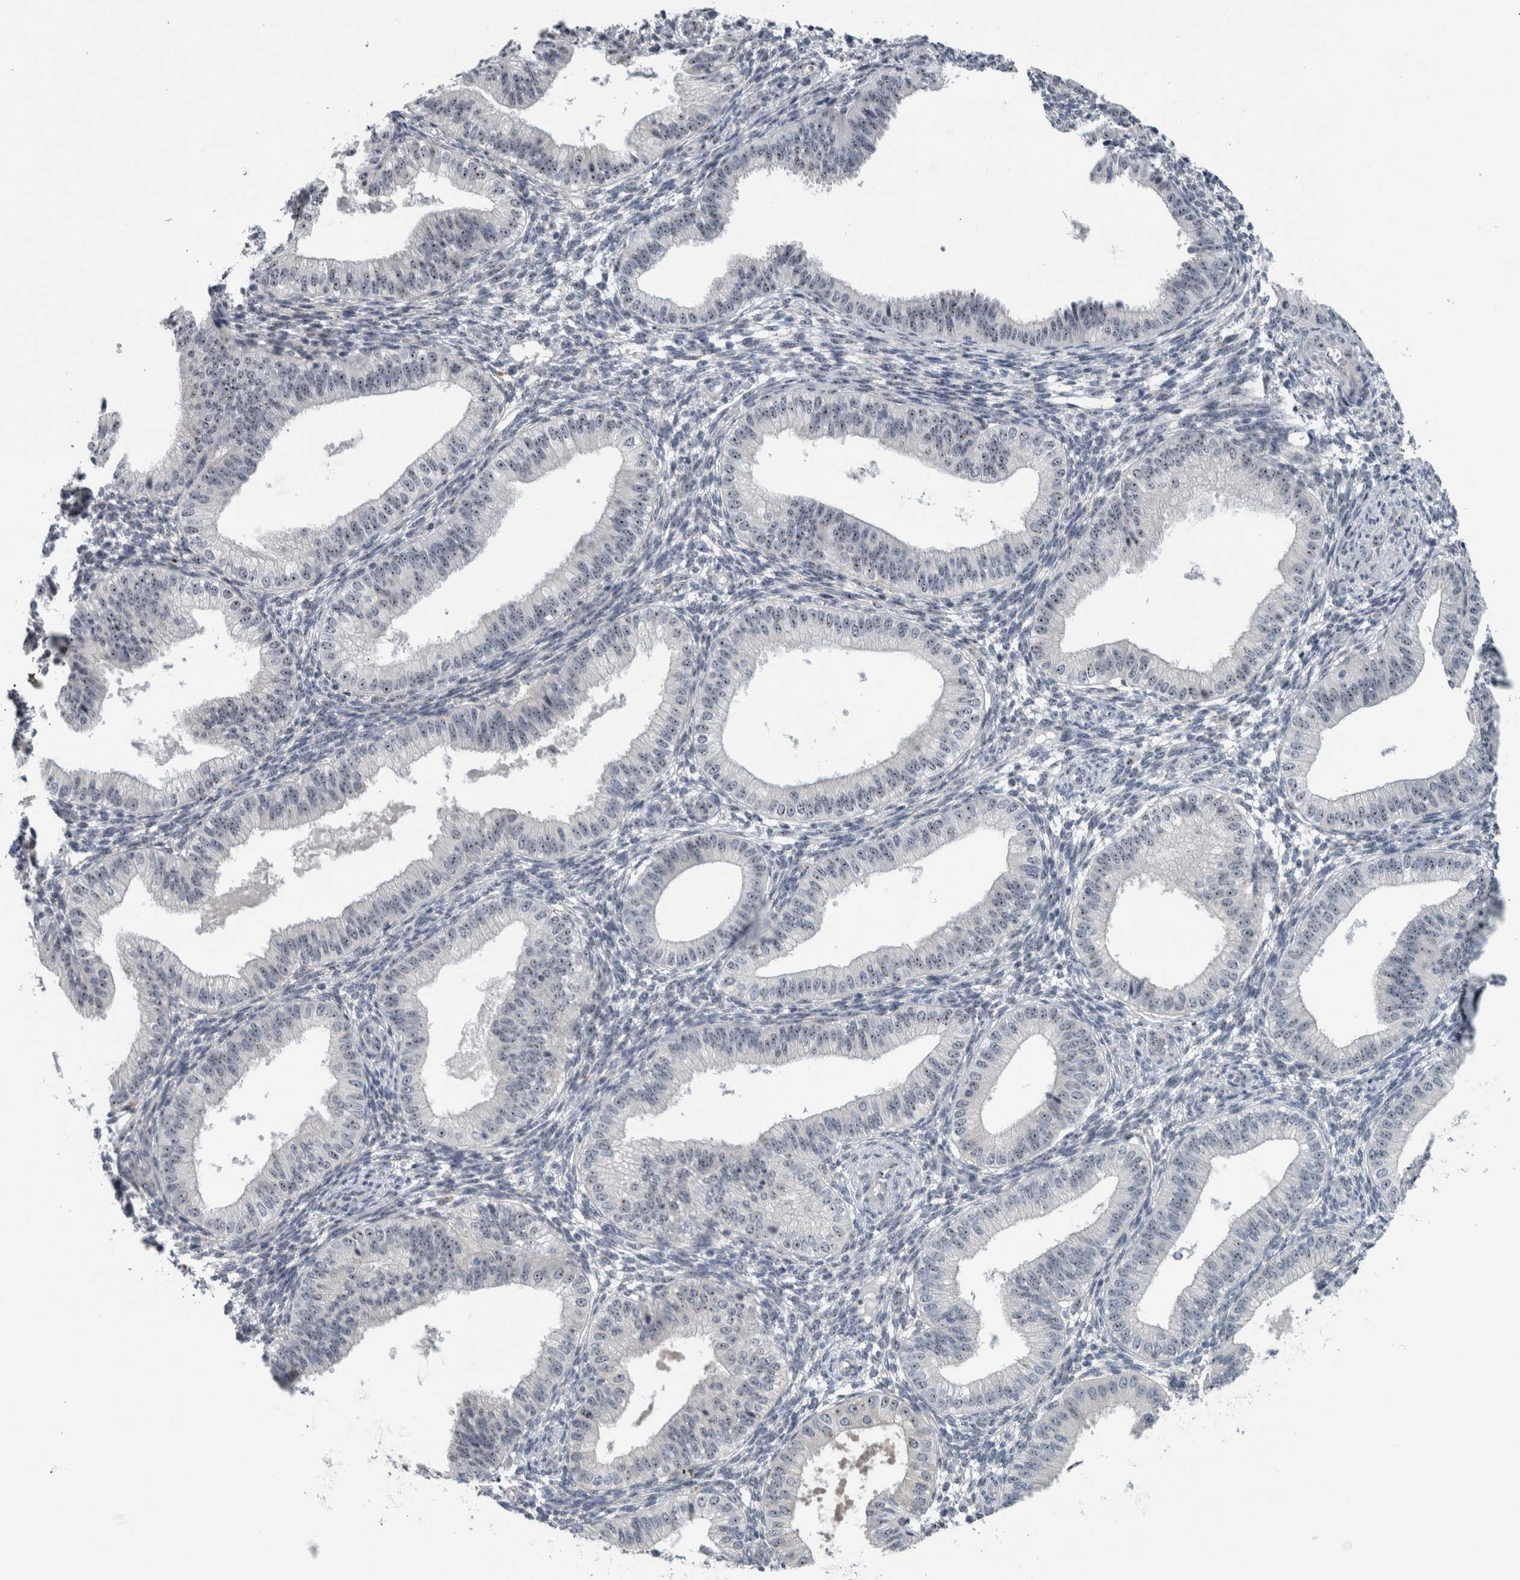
{"staining": {"intensity": "negative", "quantity": "none", "location": "none"}, "tissue": "endometrium", "cell_type": "Cells in endometrial stroma", "image_type": "normal", "snomed": [{"axis": "morphology", "description": "Normal tissue, NOS"}, {"axis": "topography", "description": "Endometrium"}], "caption": "Protein analysis of unremarkable endometrium reveals no significant staining in cells in endometrial stroma. (Stains: DAB immunohistochemistry (IHC) with hematoxylin counter stain, Microscopy: brightfield microscopy at high magnification).", "gene": "UTP6", "patient": {"sex": "female", "age": 39}}